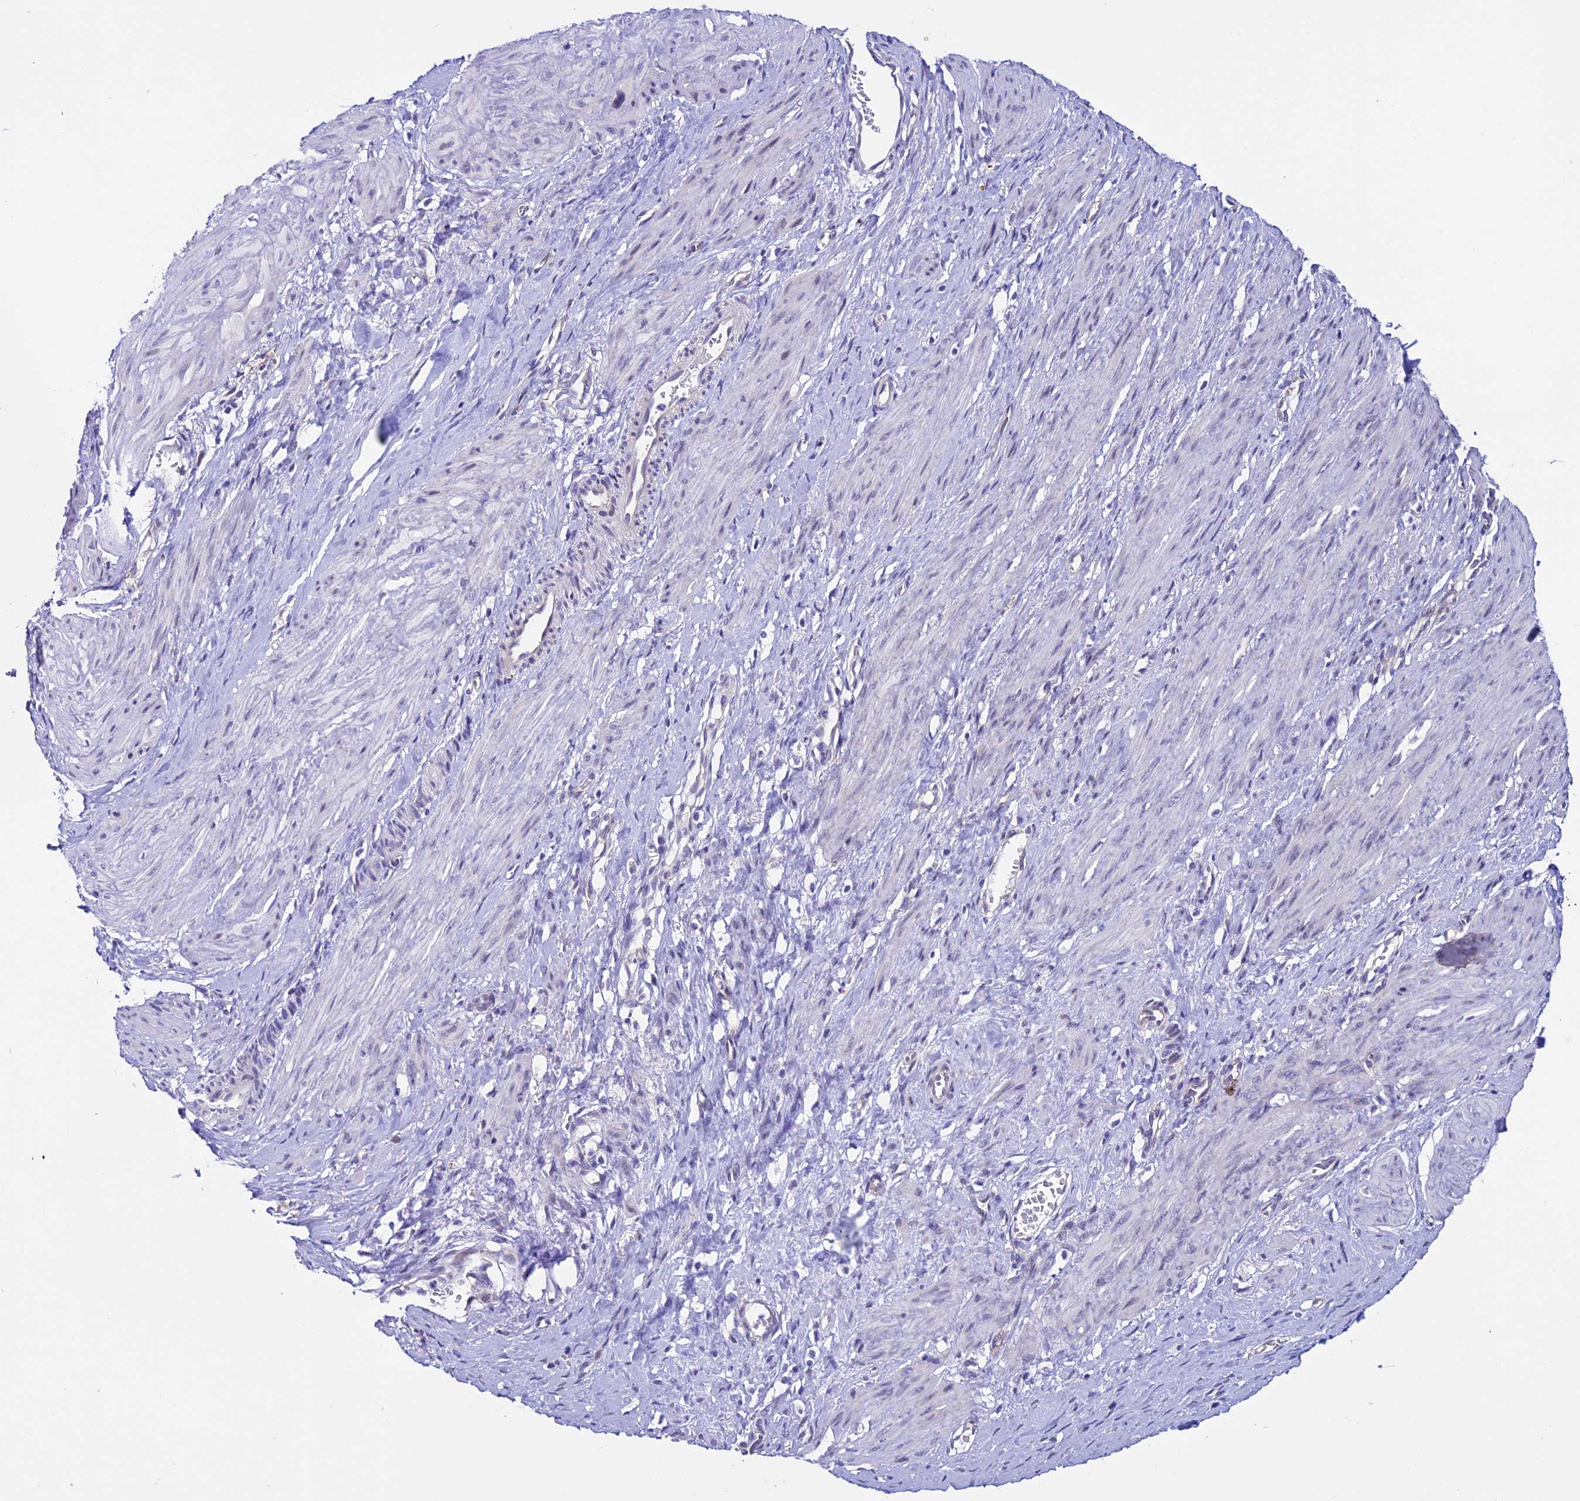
{"staining": {"intensity": "negative", "quantity": "none", "location": "none"}, "tissue": "smooth muscle", "cell_type": "Smooth muscle cells", "image_type": "normal", "snomed": [{"axis": "morphology", "description": "Normal tissue, NOS"}, {"axis": "topography", "description": "Endometrium"}], "caption": "An IHC histopathology image of unremarkable smooth muscle is shown. There is no staining in smooth muscle cells of smooth muscle. Nuclei are stained in blue.", "gene": "TMEM171", "patient": {"sex": "female", "age": 33}}